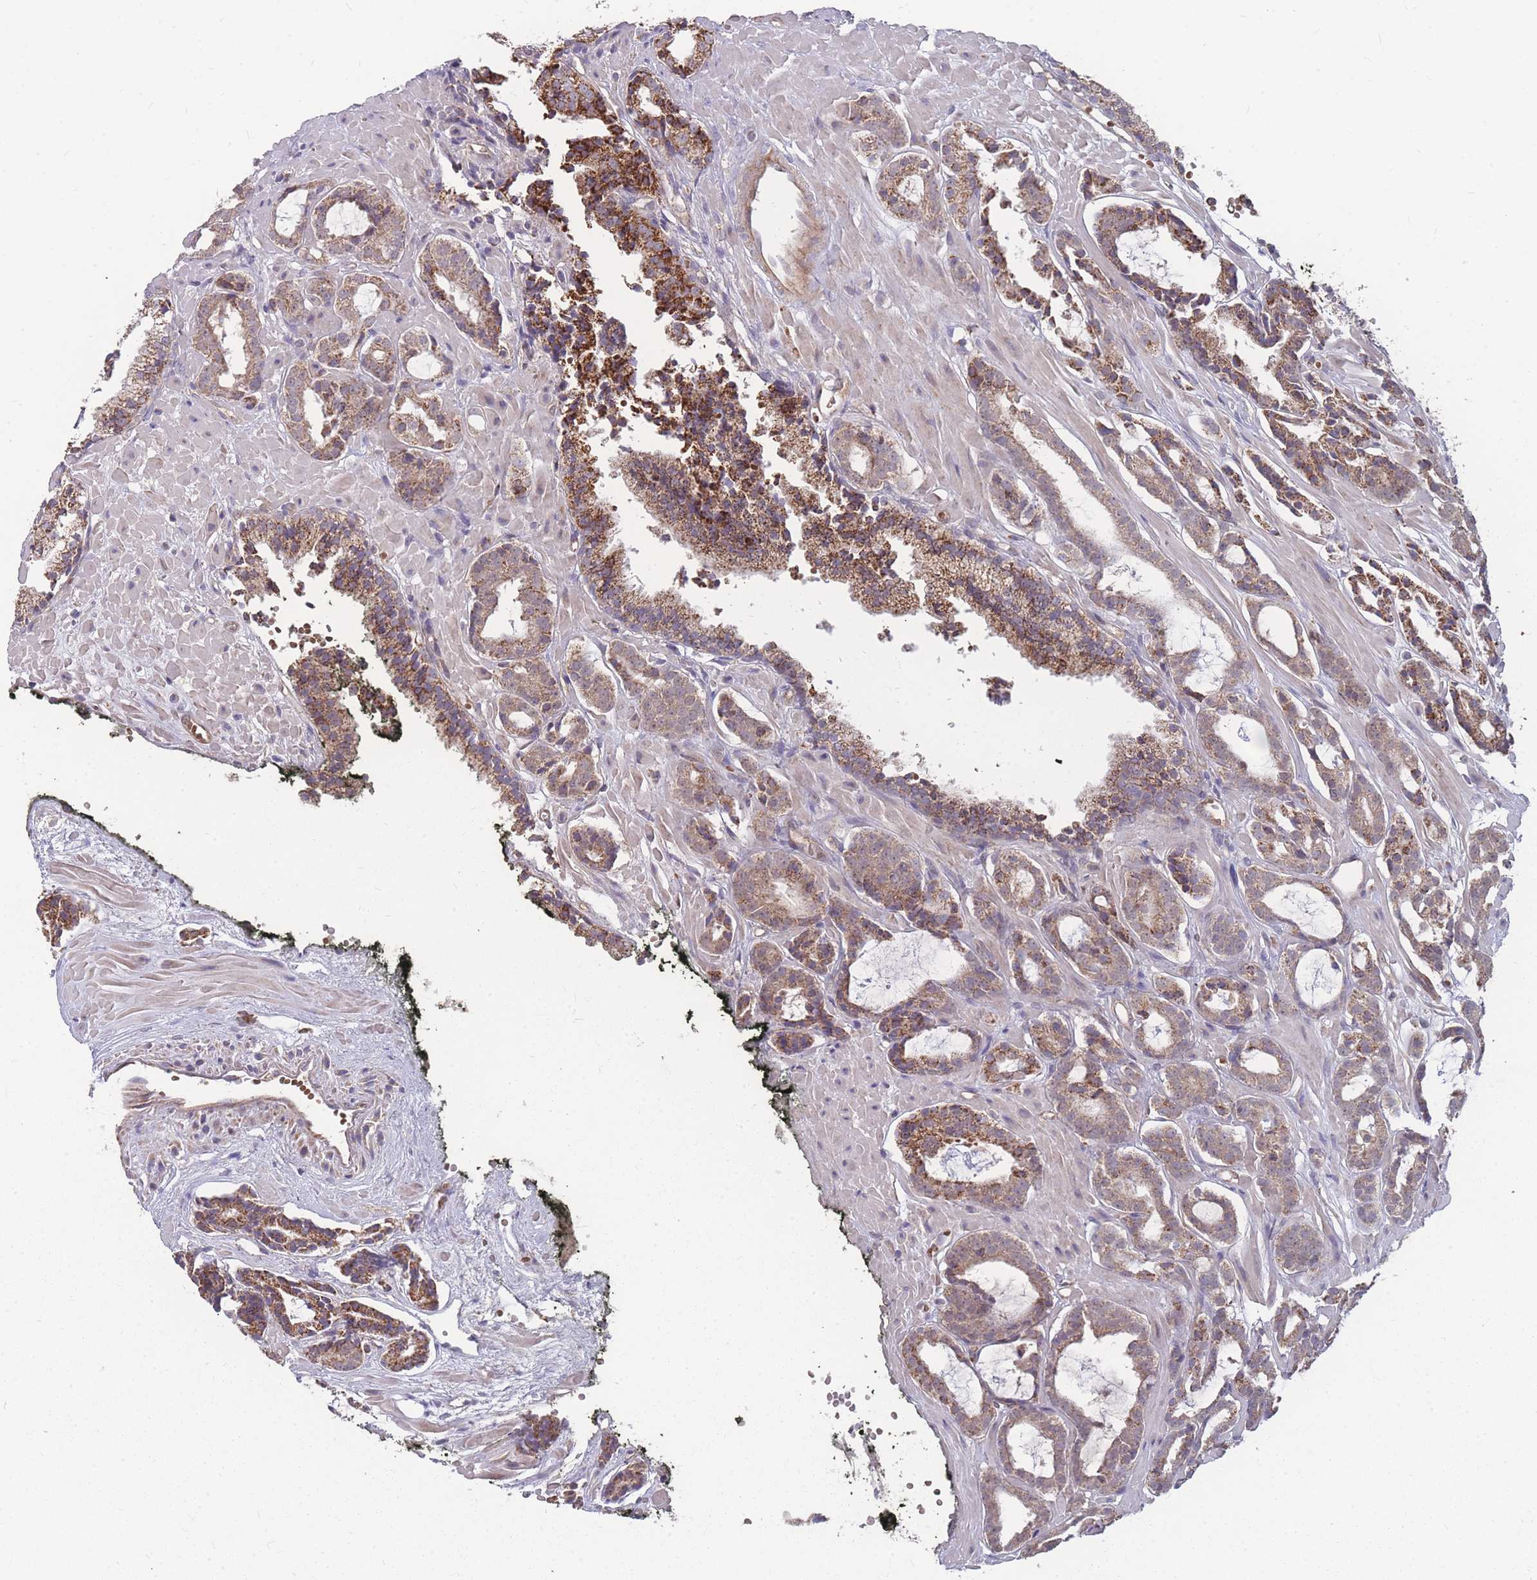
{"staining": {"intensity": "moderate", "quantity": ">75%", "location": "cytoplasmic/membranous"}, "tissue": "prostate cancer", "cell_type": "Tumor cells", "image_type": "cancer", "snomed": [{"axis": "morphology", "description": "Adenocarcinoma, High grade"}, {"axis": "topography", "description": "Prostate"}], "caption": "Protein expression analysis of prostate cancer demonstrates moderate cytoplasmic/membranous positivity in about >75% of tumor cells. (IHC, brightfield microscopy, high magnification).", "gene": "SLC35B4", "patient": {"sex": "male", "age": 71}}